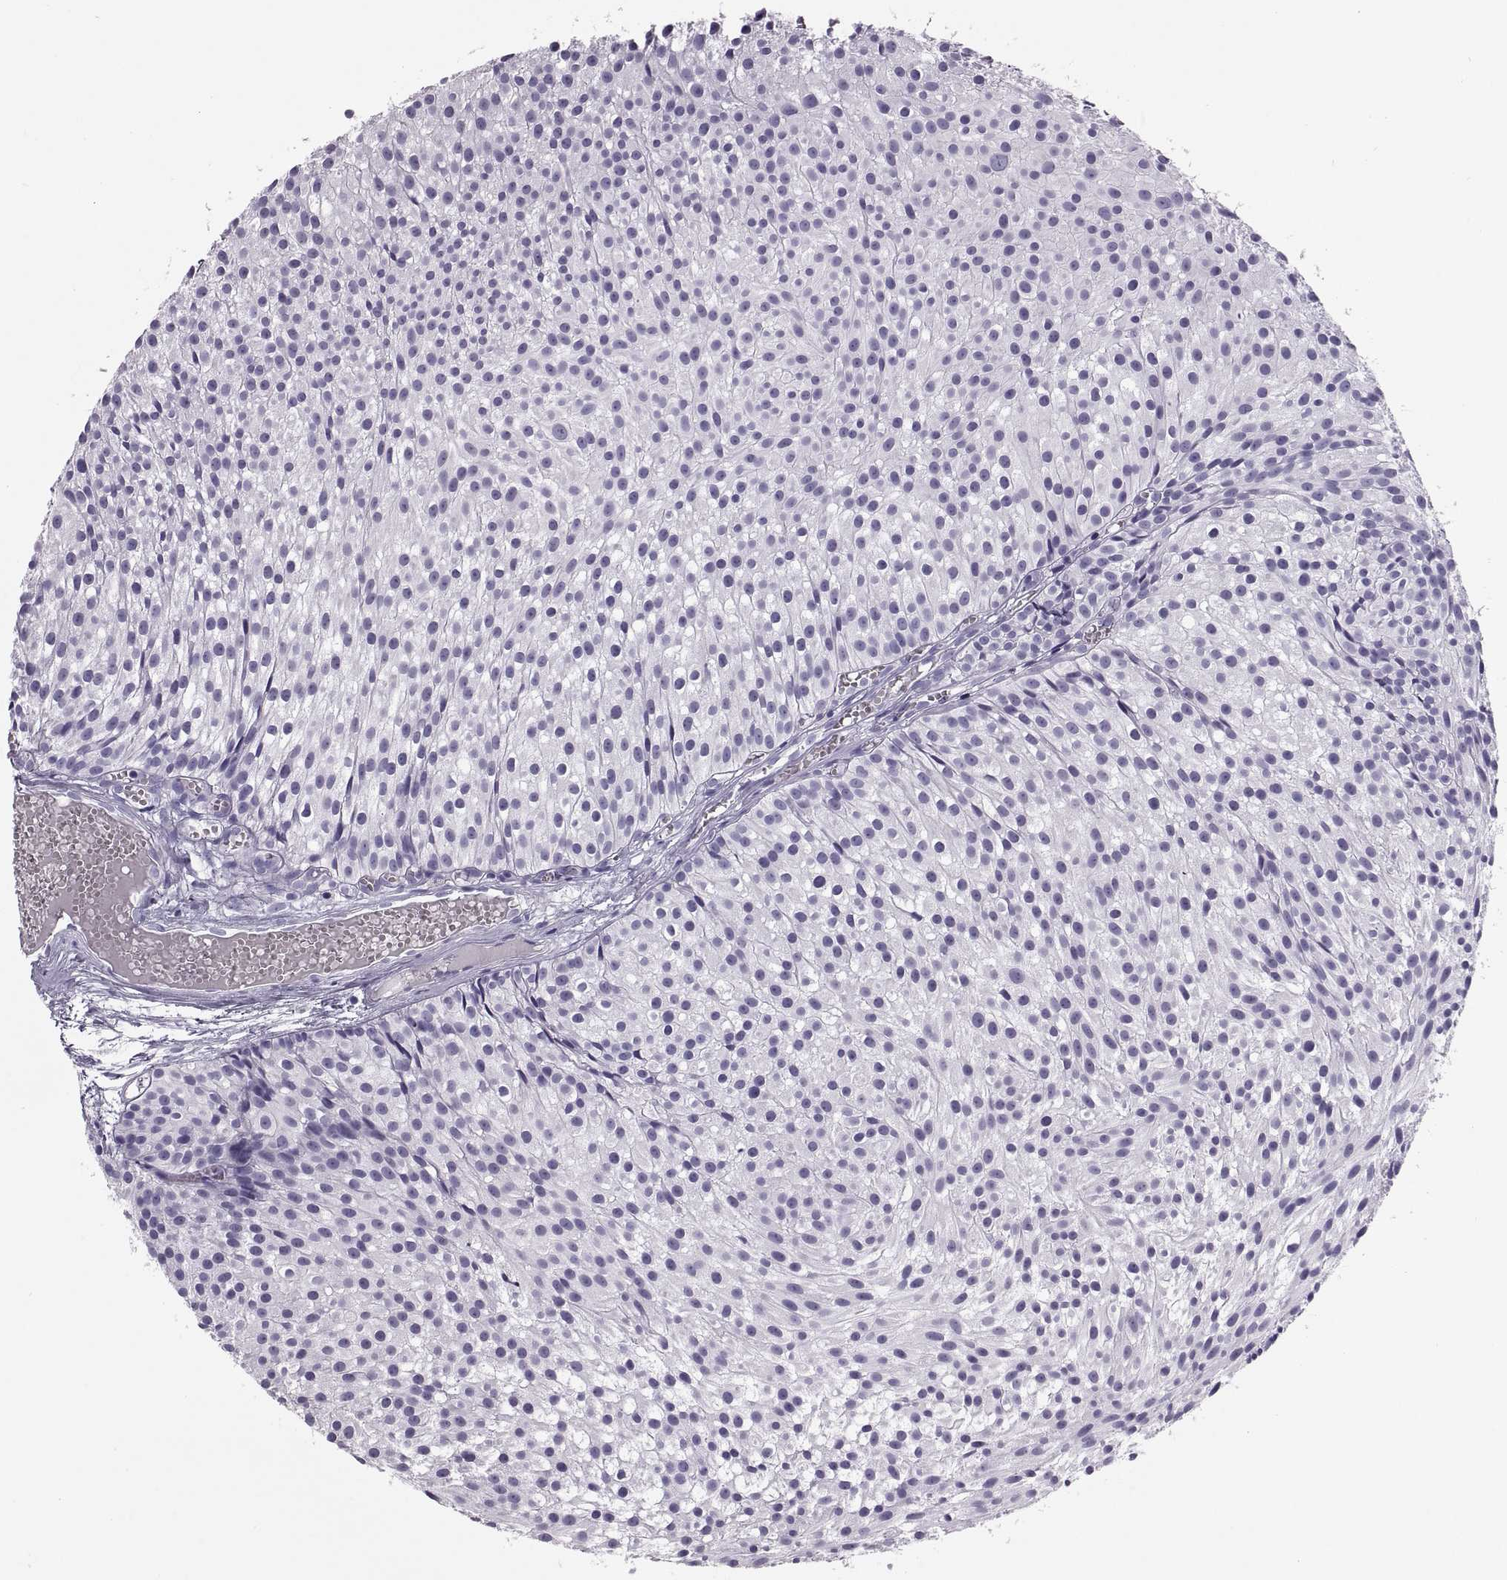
{"staining": {"intensity": "negative", "quantity": "none", "location": "none"}, "tissue": "urothelial cancer", "cell_type": "Tumor cells", "image_type": "cancer", "snomed": [{"axis": "morphology", "description": "Urothelial carcinoma, Low grade"}, {"axis": "topography", "description": "Urinary bladder"}], "caption": "DAB (3,3'-diaminobenzidine) immunohistochemical staining of human urothelial cancer displays no significant expression in tumor cells.", "gene": "QRICH2", "patient": {"sex": "male", "age": 63}}